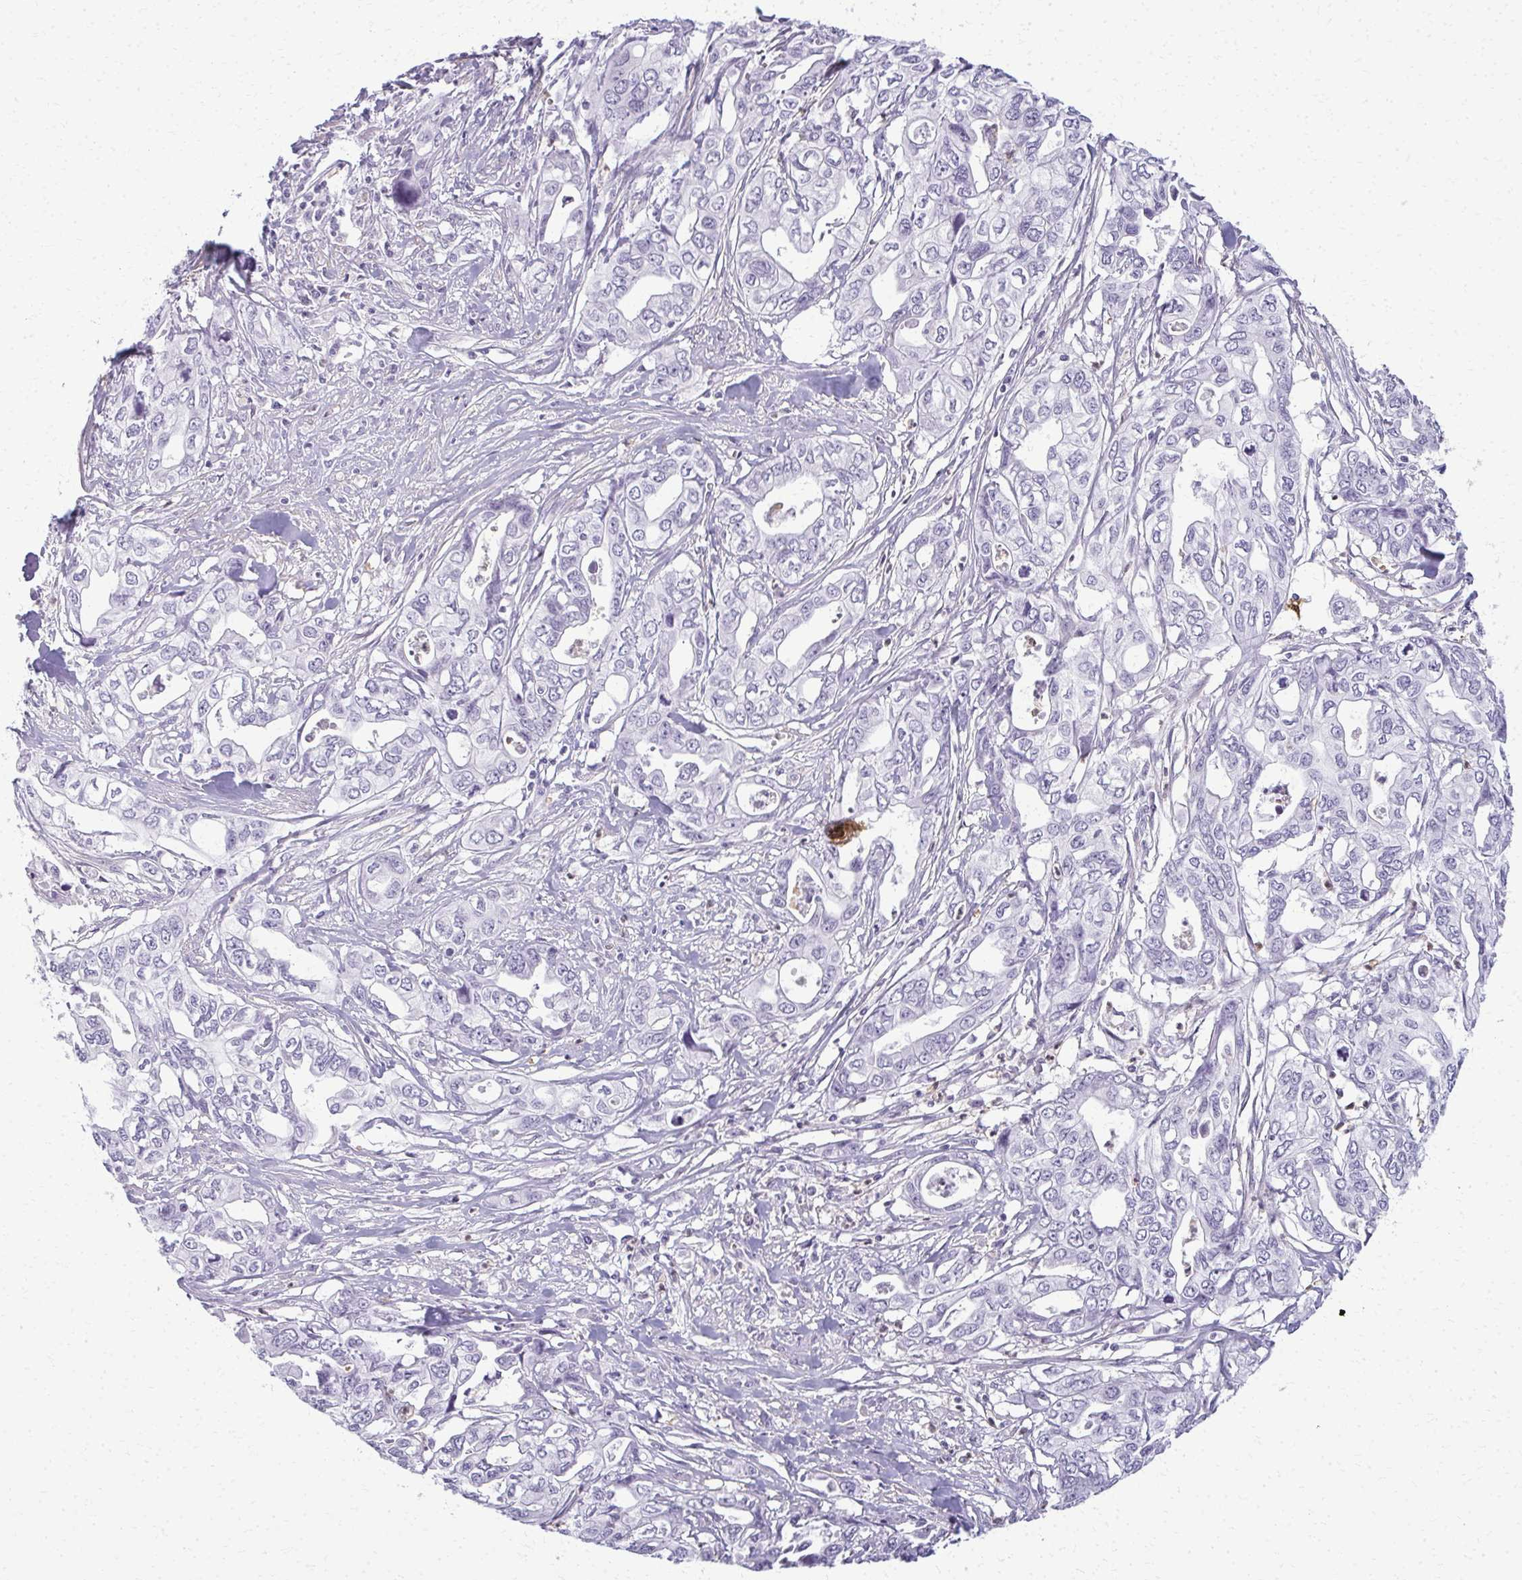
{"staining": {"intensity": "negative", "quantity": "none", "location": "none"}, "tissue": "pancreatic cancer", "cell_type": "Tumor cells", "image_type": "cancer", "snomed": [{"axis": "morphology", "description": "Adenocarcinoma, NOS"}, {"axis": "topography", "description": "Pancreas"}], "caption": "This is an immunohistochemistry (IHC) photomicrograph of human adenocarcinoma (pancreatic). There is no positivity in tumor cells.", "gene": "CA3", "patient": {"sex": "male", "age": 68}}